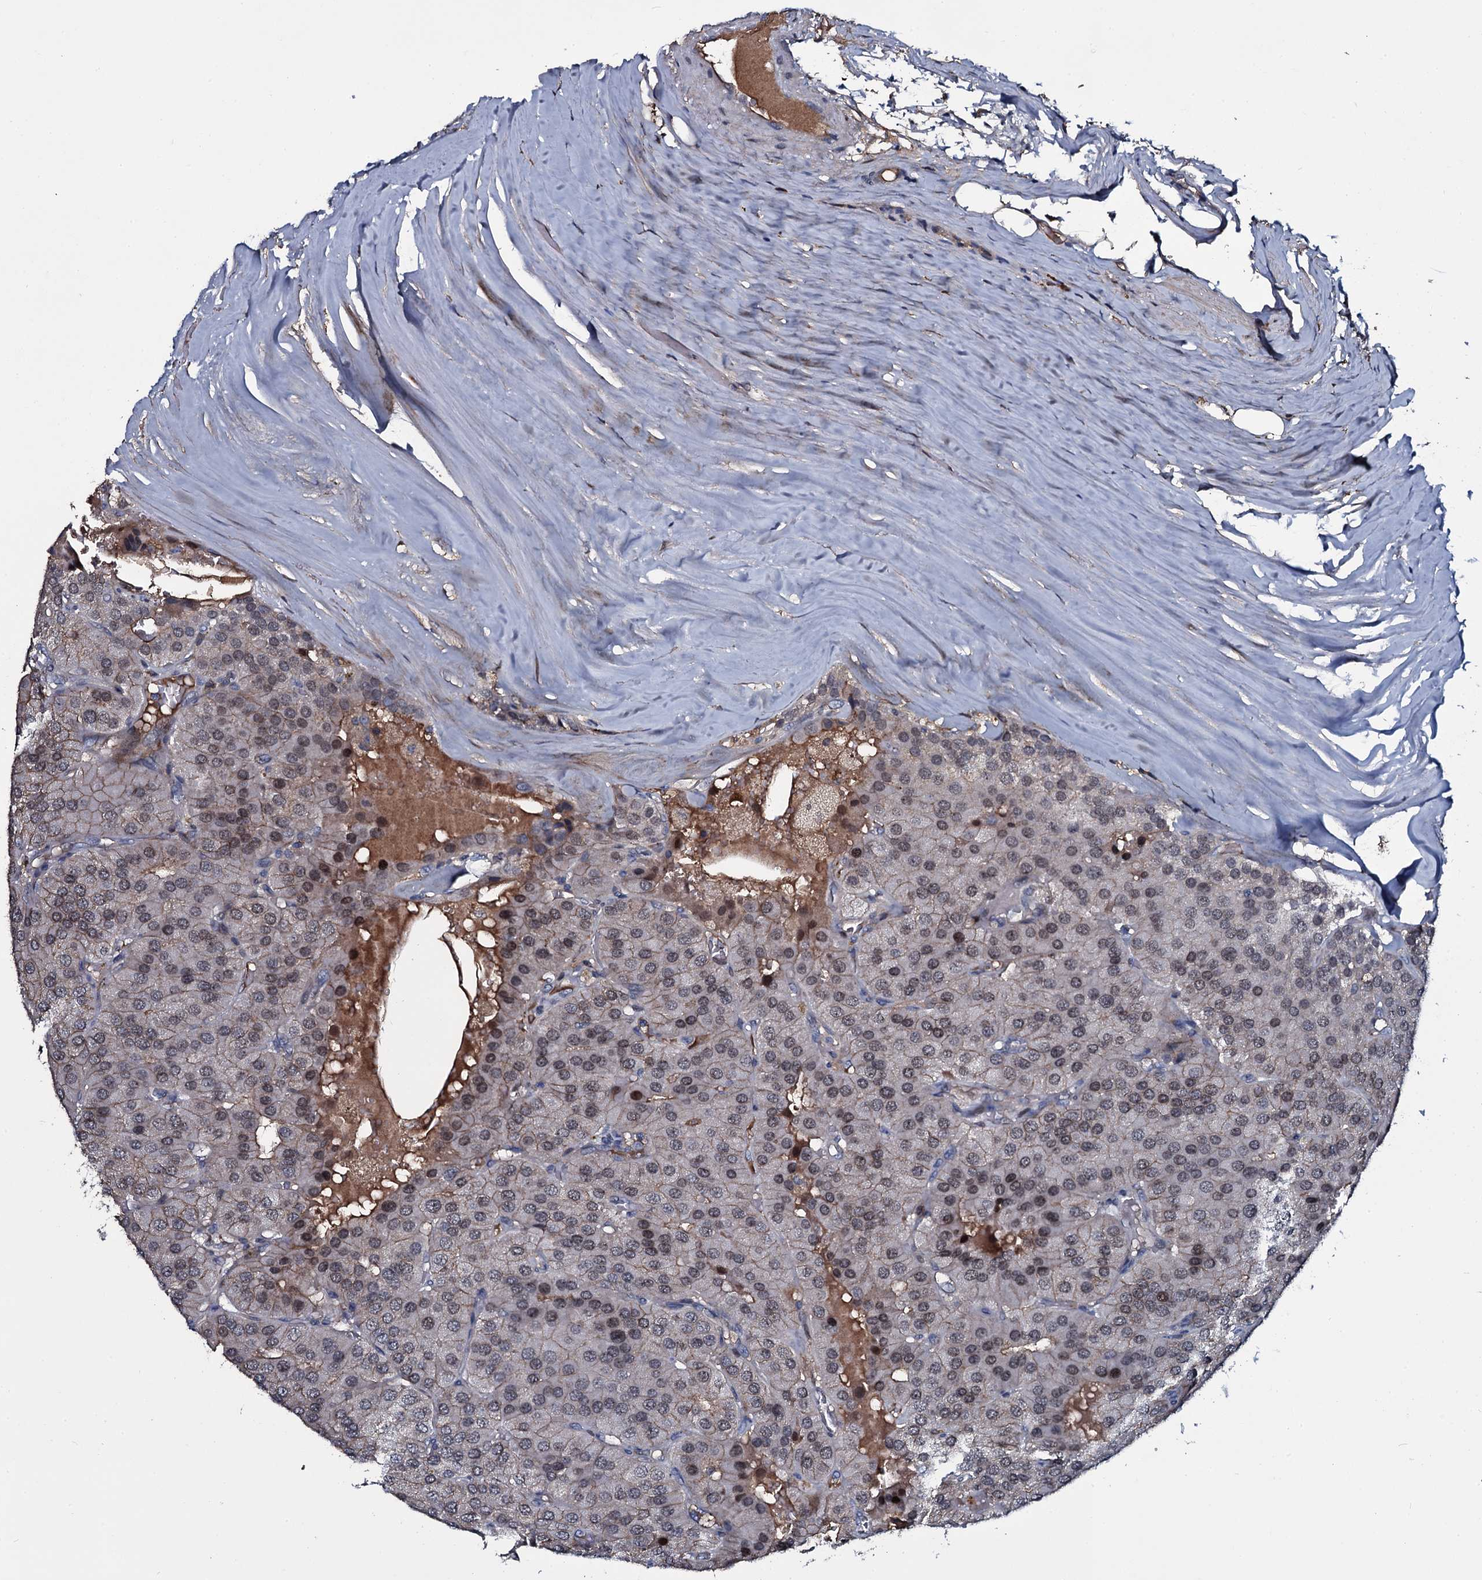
{"staining": {"intensity": "weak", "quantity": ">75%", "location": "nuclear"}, "tissue": "parathyroid gland", "cell_type": "Glandular cells", "image_type": "normal", "snomed": [{"axis": "morphology", "description": "Normal tissue, NOS"}, {"axis": "morphology", "description": "Adenoma, NOS"}, {"axis": "topography", "description": "Parathyroid gland"}], "caption": "Immunohistochemical staining of normal parathyroid gland exhibits >75% levels of weak nuclear protein expression in about >75% of glandular cells. (DAB IHC with brightfield microscopy, high magnification).", "gene": "LYG2", "patient": {"sex": "female", "age": 86}}